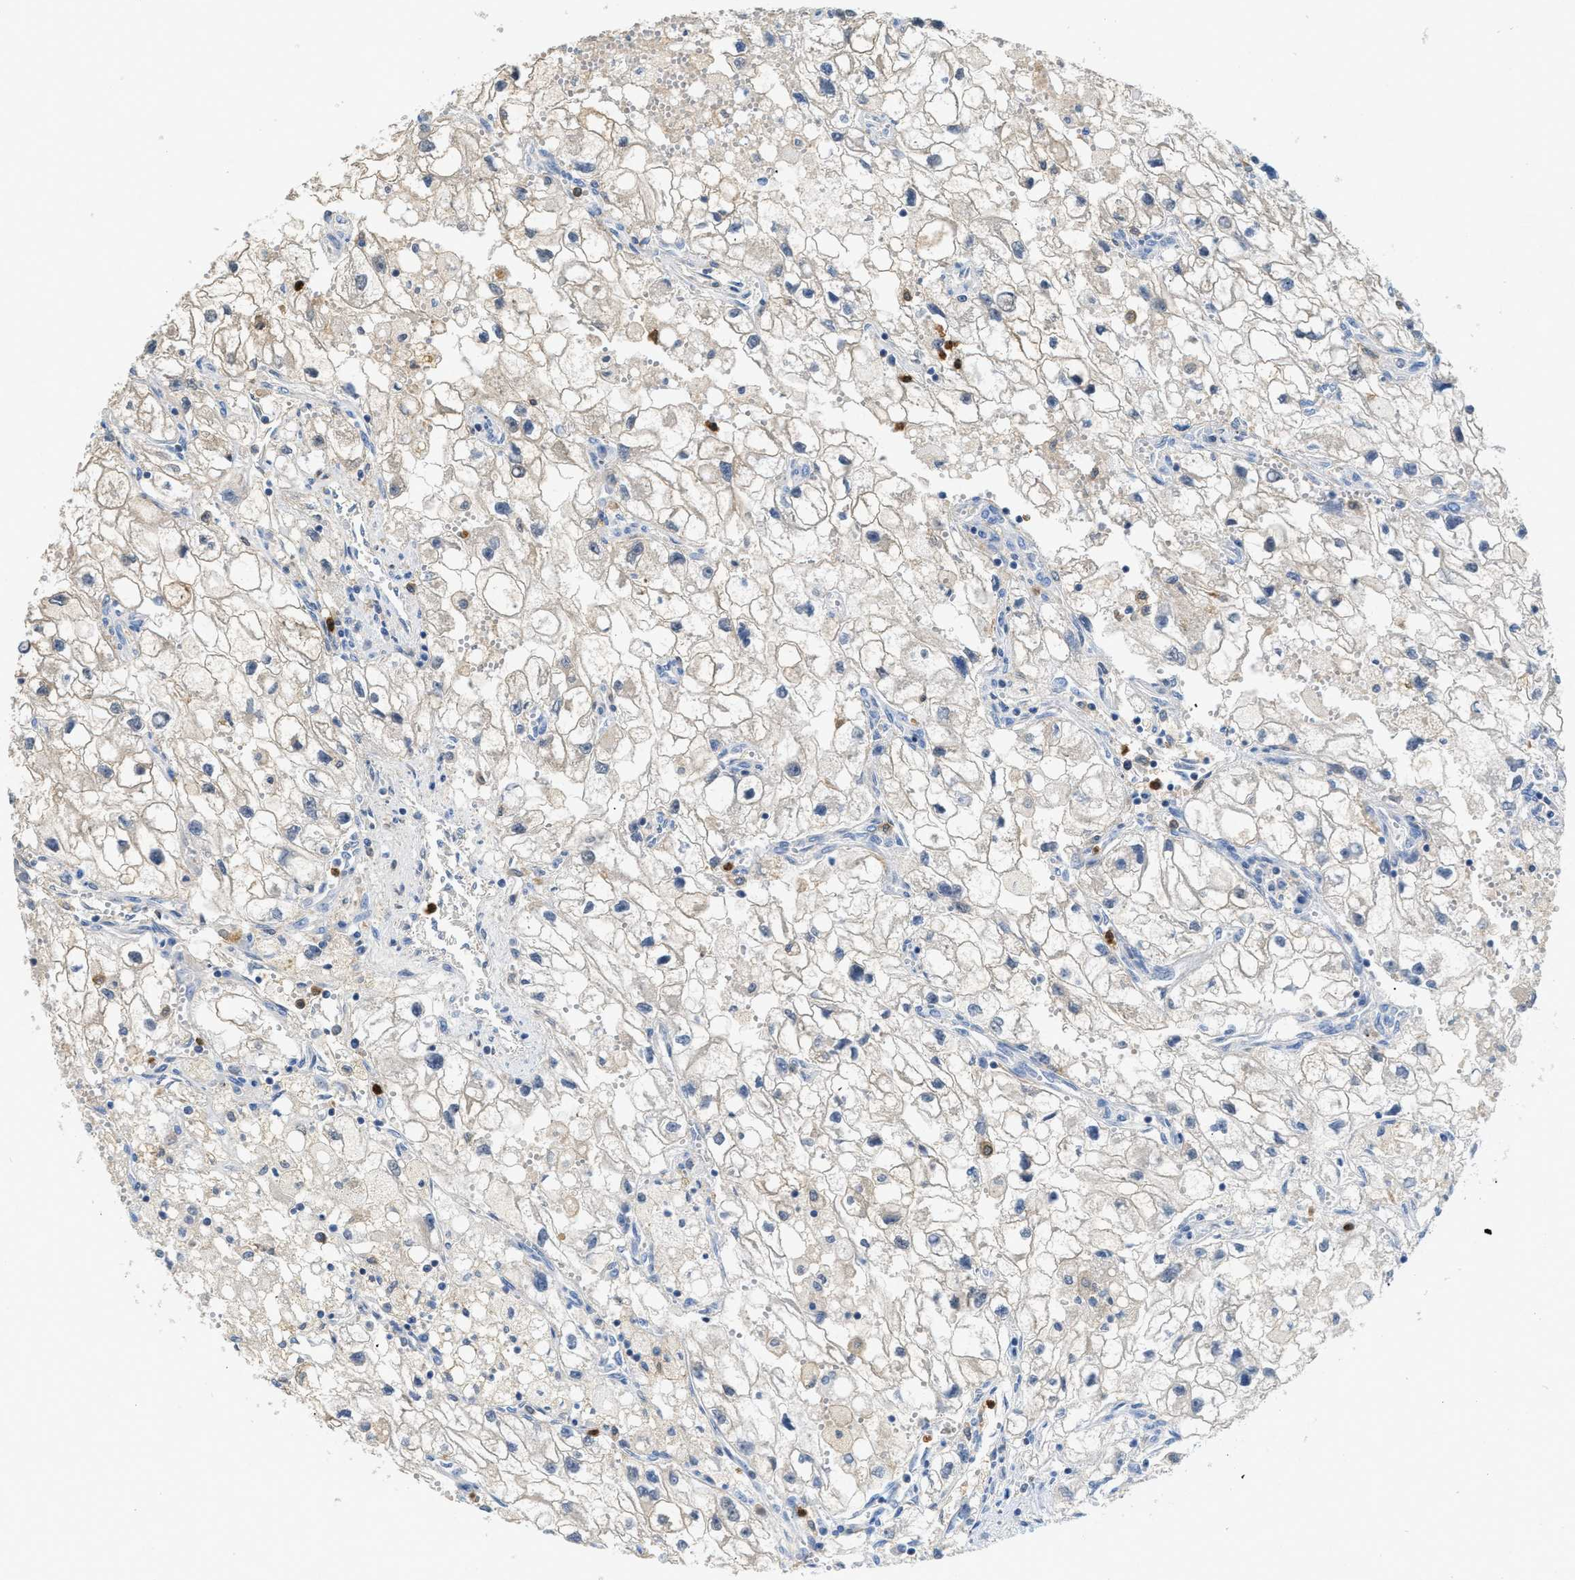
{"staining": {"intensity": "weak", "quantity": "<25%", "location": "cytoplasmic/membranous"}, "tissue": "renal cancer", "cell_type": "Tumor cells", "image_type": "cancer", "snomed": [{"axis": "morphology", "description": "Adenocarcinoma, NOS"}, {"axis": "topography", "description": "Kidney"}], "caption": "IHC photomicrograph of renal cancer (adenocarcinoma) stained for a protein (brown), which shows no expression in tumor cells.", "gene": "SERPINB1", "patient": {"sex": "female", "age": 70}}